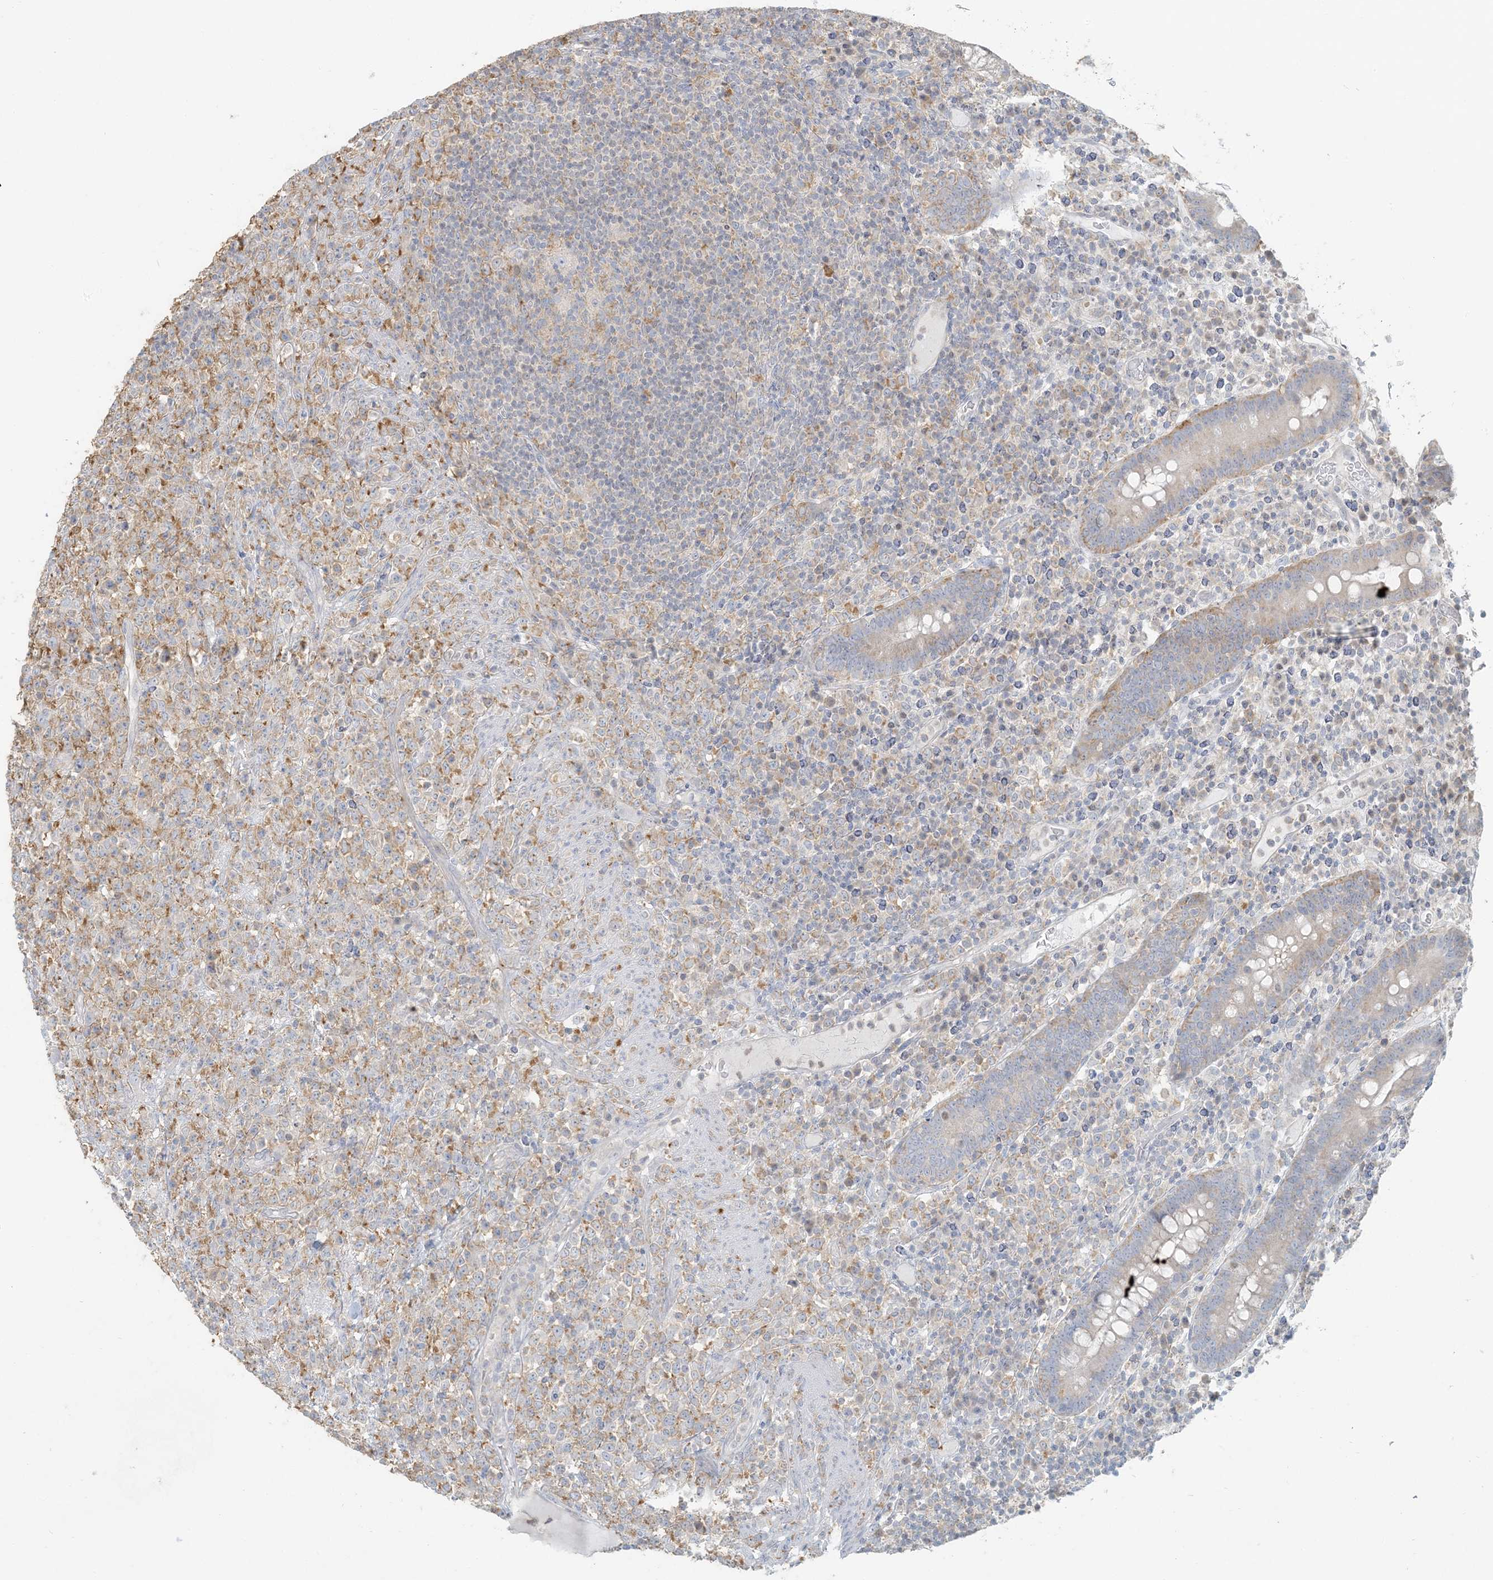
{"staining": {"intensity": "weak", "quantity": "25%-75%", "location": "cytoplasmic/membranous"}, "tissue": "lymphoma", "cell_type": "Tumor cells", "image_type": "cancer", "snomed": [{"axis": "morphology", "description": "Malignant lymphoma, non-Hodgkin's type, High grade"}, {"axis": "topography", "description": "Colon"}], "caption": "High-grade malignant lymphoma, non-Hodgkin's type tissue exhibits weak cytoplasmic/membranous staining in about 25%-75% of tumor cells The staining was performed using DAB (3,3'-diaminobenzidine) to visualize the protein expression in brown, while the nuclei were stained in blue with hematoxylin (Magnification: 20x).", "gene": "HACL1", "patient": {"sex": "female", "age": 53}}